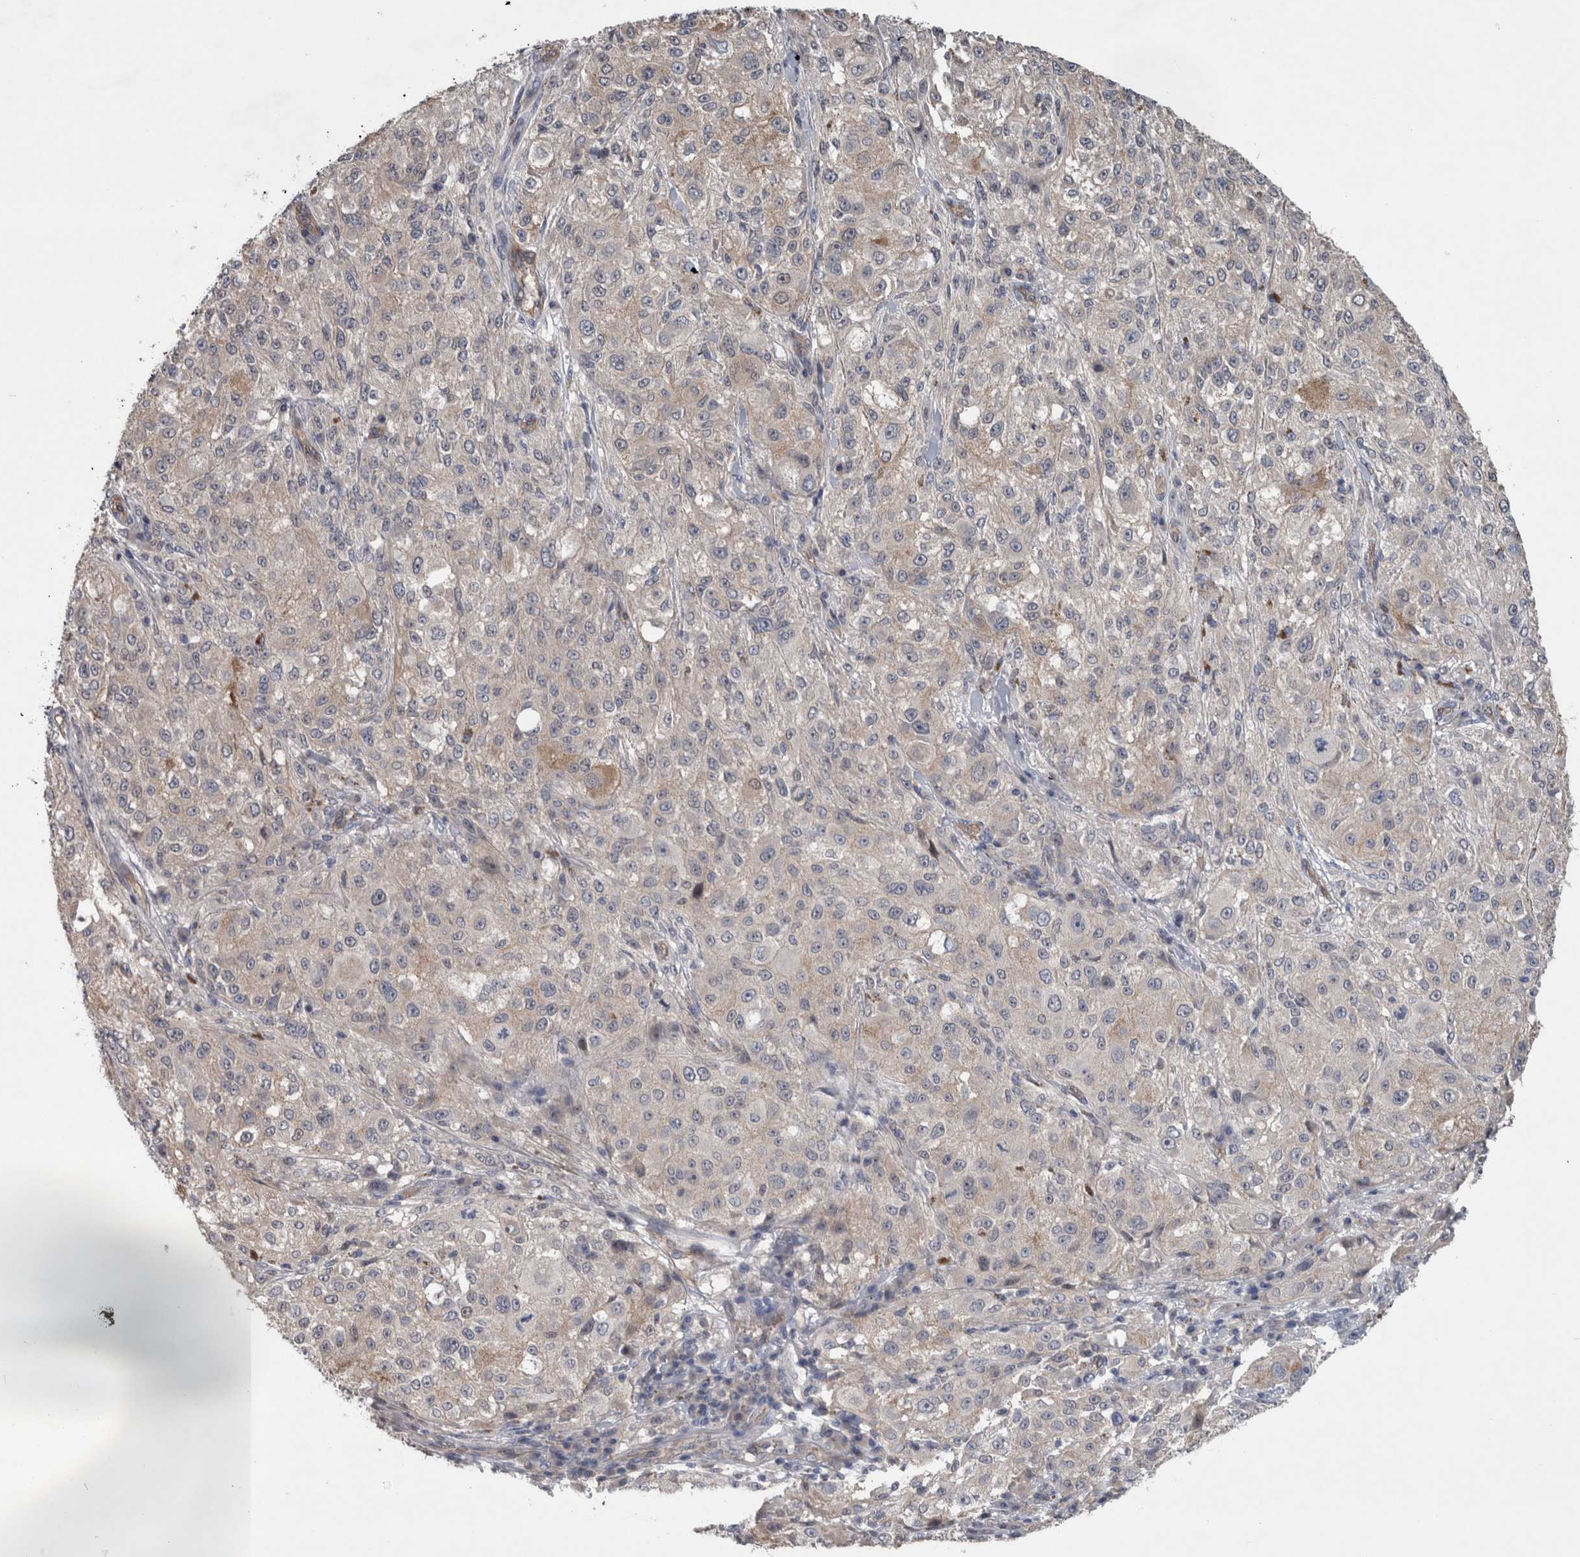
{"staining": {"intensity": "weak", "quantity": "<25%", "location": "cytoplasmic/membranous"}, "tissue": "melanoma", "cell_type": "Tumor cells", "image_type": "cancer", "snomed": [{"axis": "morphology", "description": "Necrosis, NOS"}, {"axis": "morphology", "description": "Malignant melanoma, NOS"}, {"axis": "topography", "description": "Skin"}], "caption": "Immunohistochemistry image of human melanoma stained for a protein (brown), which shows no staining in tumor cells.", "gene": "BCAM", "patient": {"sex": "female", "age": 87}}